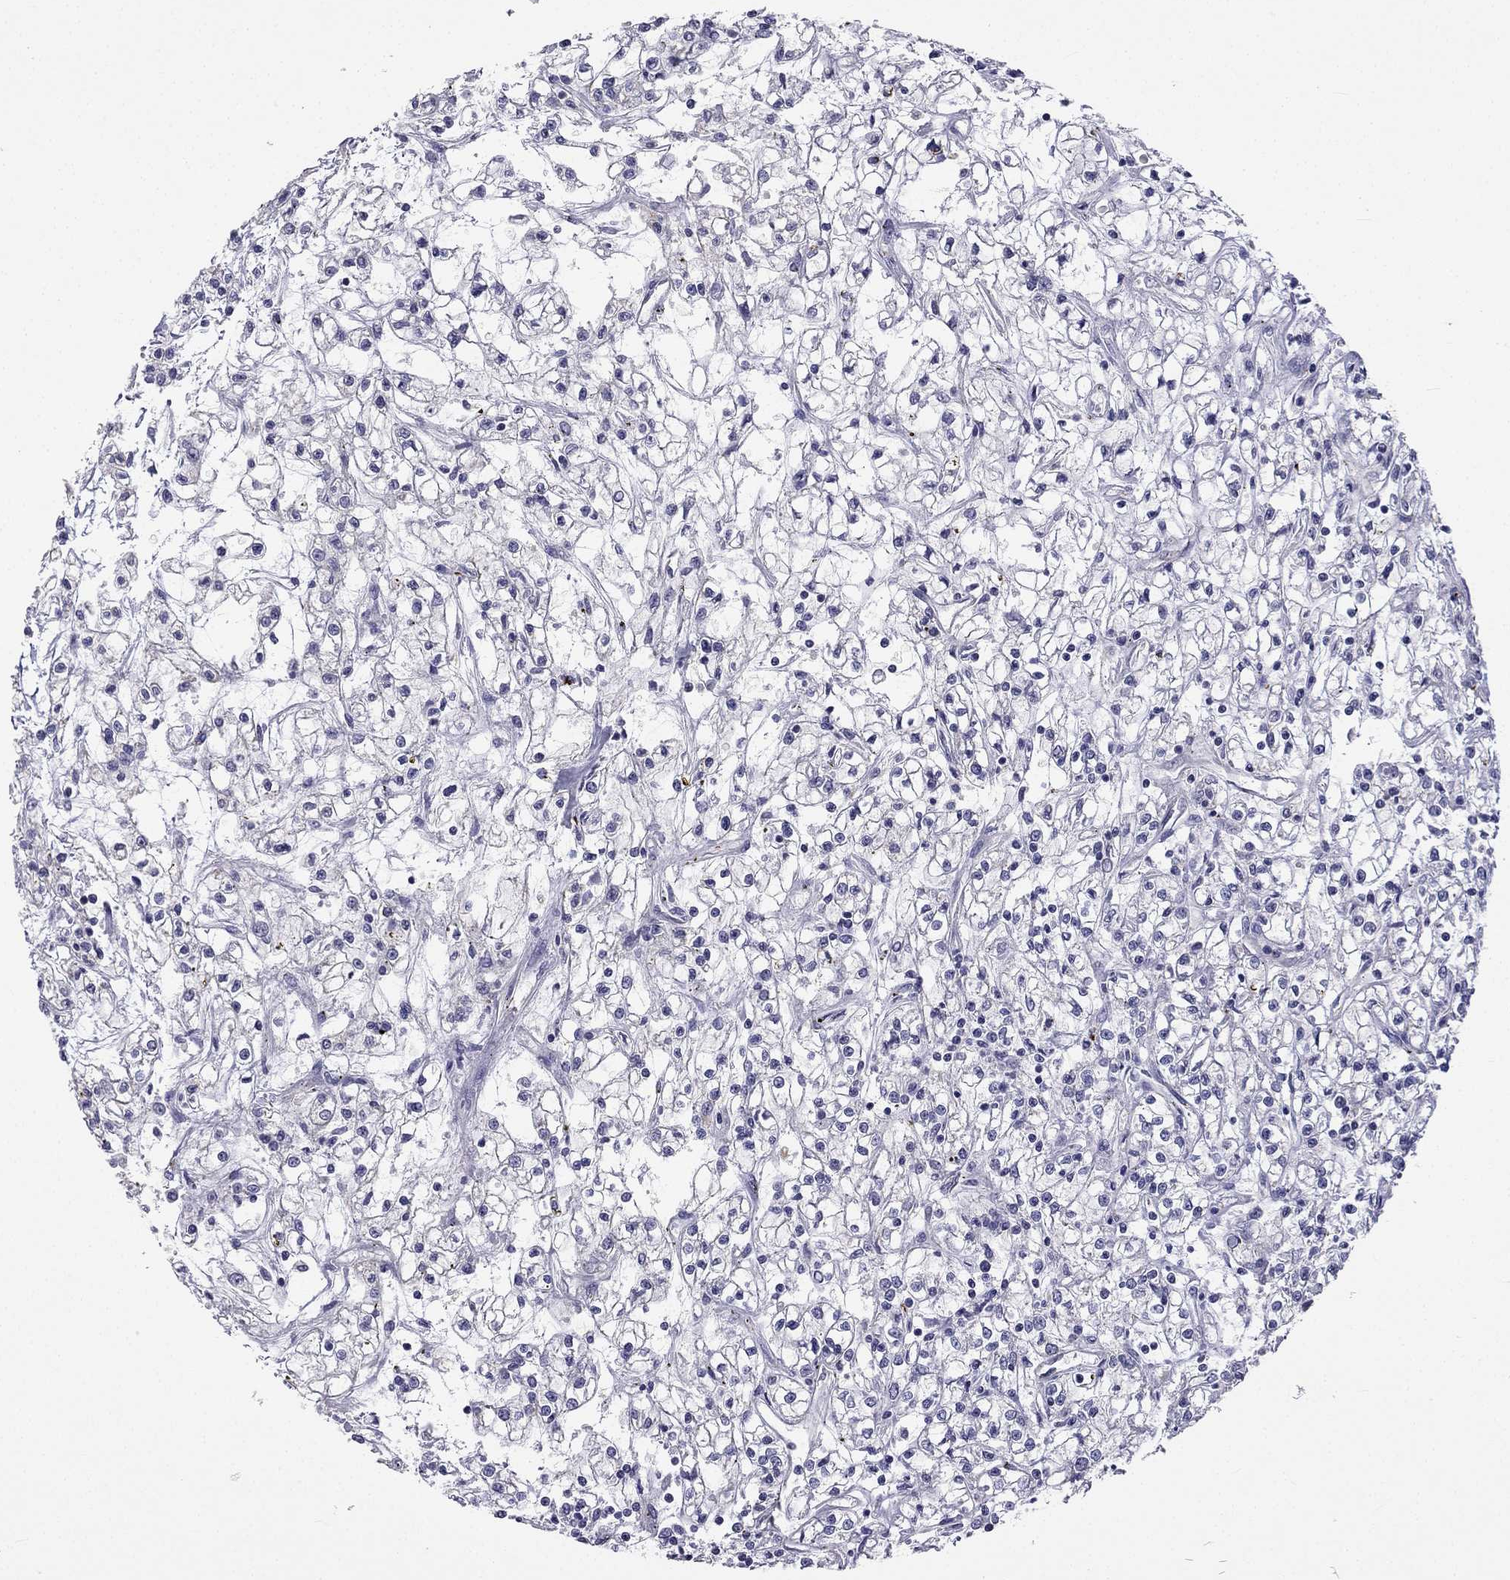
{"staining": {"intensity": "negative", "quantity": "none", "location": "none"}, "tissue": "renal cancer", "cell_type": "Tumor cells", "image_type": "cancer", "snomed": [{"axis": "morphology", "description": "Adenocarcinoma, NOS"}, {"axis": "topography", "description": "Kidney"}], "caption": "The image demonstrates no staining of tumor cells in adenocarcinoma (renal).", "gene": "C5orf49", "patient": {"sex": "female", "age": 59}}